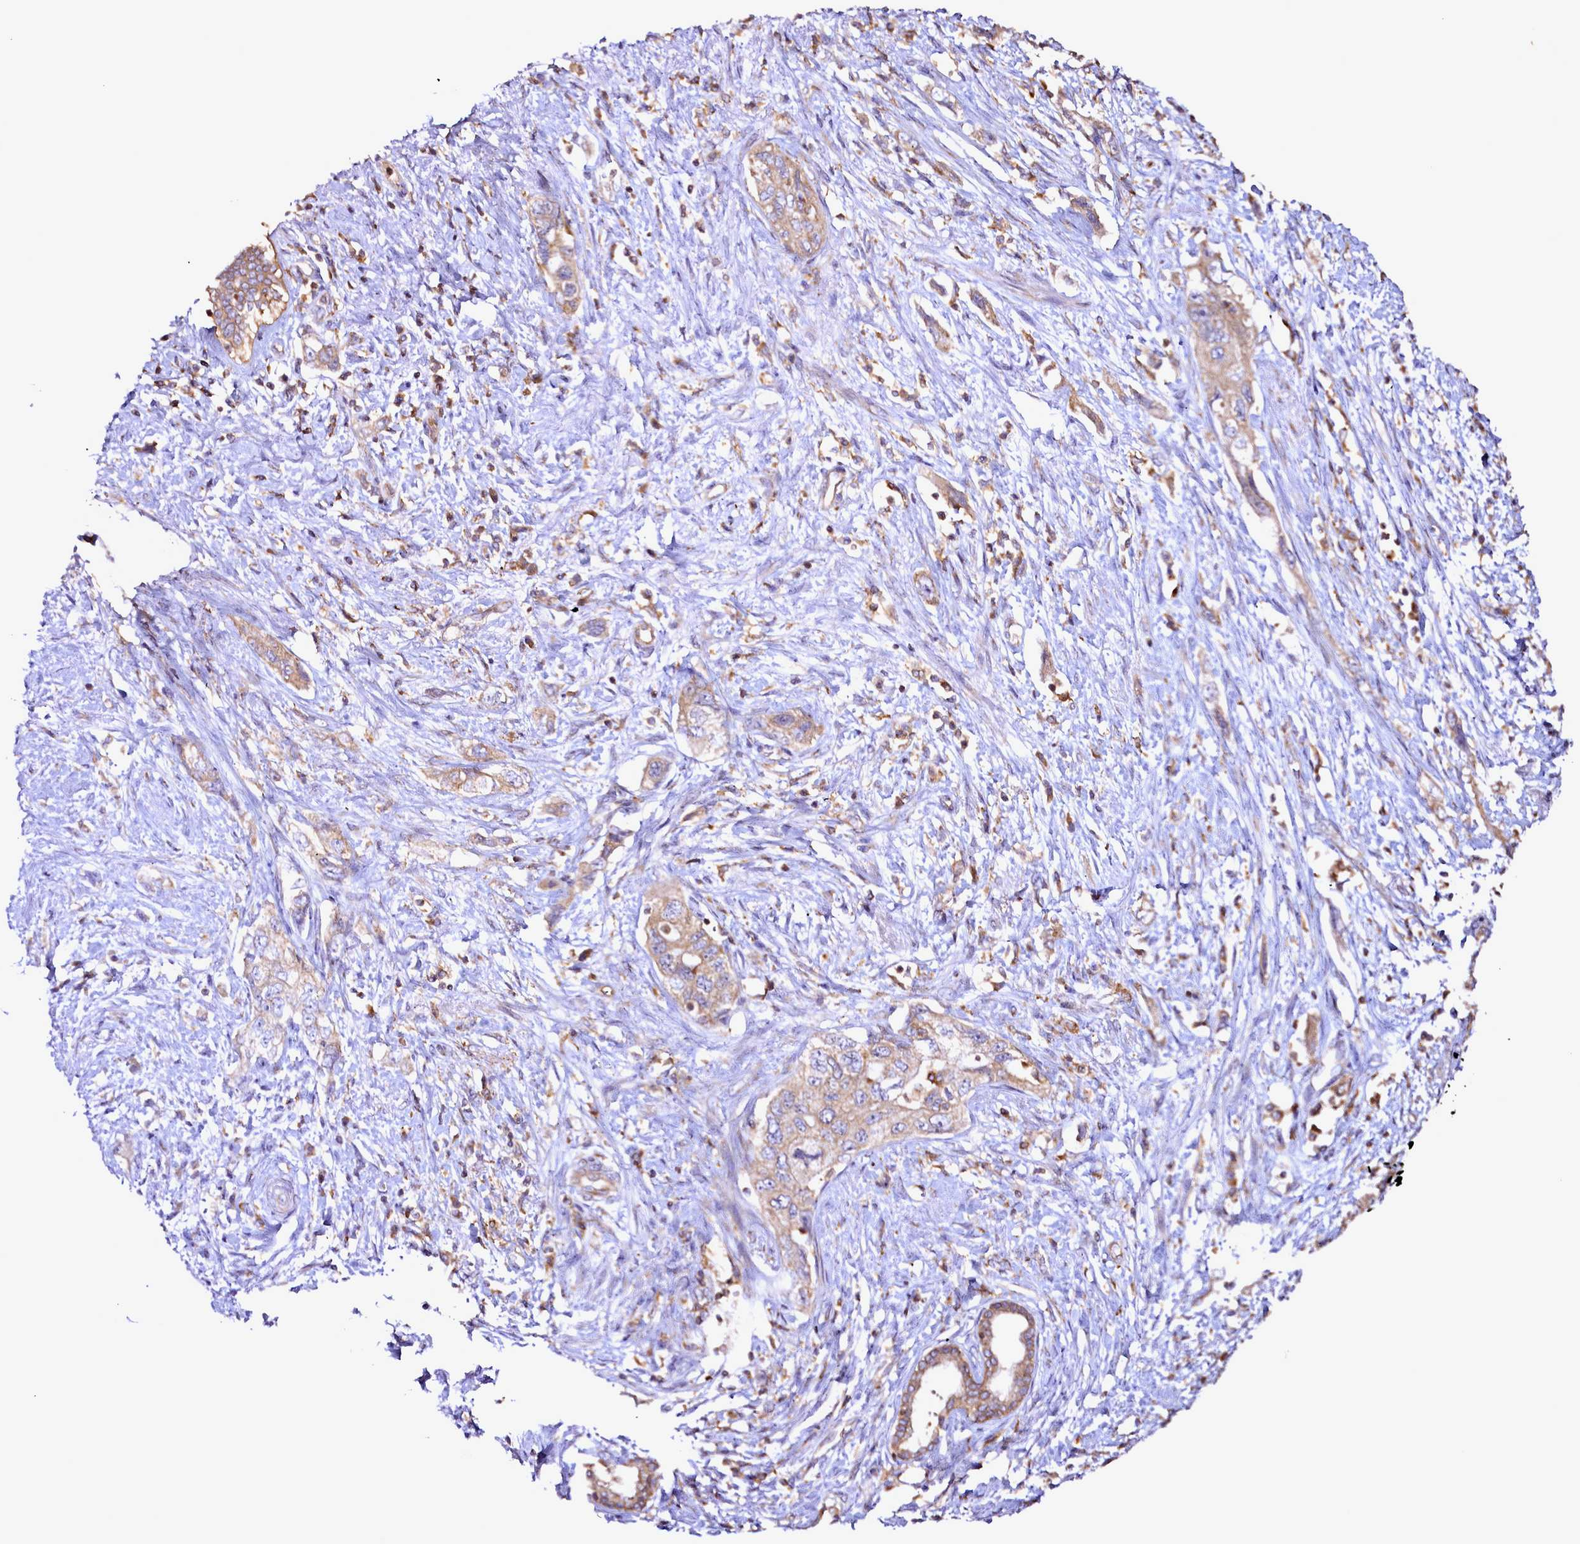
{"staining": {"intensity": "moderate", "quantity": "<25%", "location": "cytoplasmic/membranous"}, "tissue": "pancreatic cancer", "cell_type": "Tumor cells", "image_type": "cancer", "snomed": [{"axis": "morphology", "description": "Adenocarcinoma, NOS"}, {"axis": "topography", "description": "Pancreas"}], "caption": "Immunohistochemical staining of human adenocarcinoma (pancreatic) reveals low levels of moderate cytoplasmic/membranous protein expression in approximately <25% of tumor cells.", "gene": "NCKAP1L", "patient": {"sex": "female", "age": 73}}